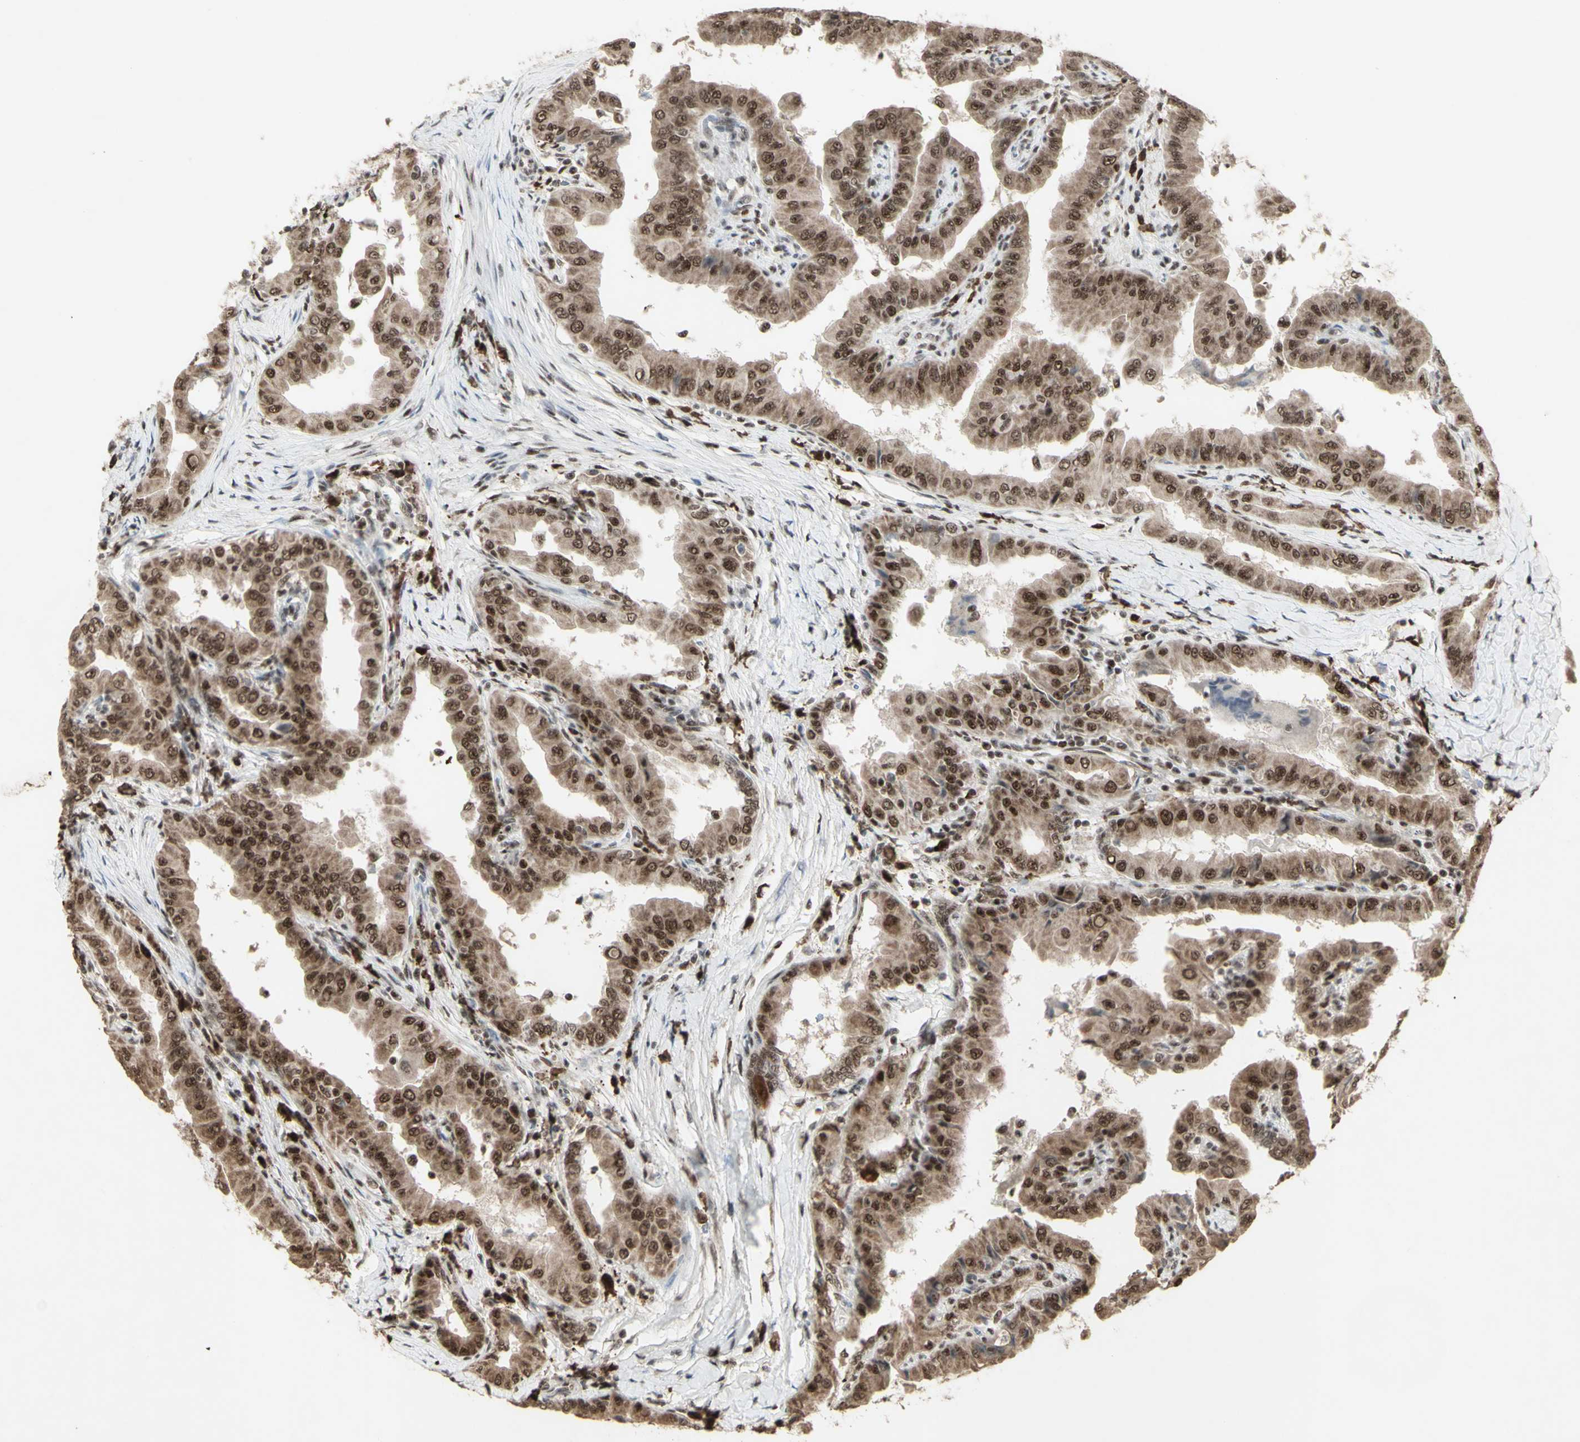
{"staining": {"intensity": "moderate", "quantity": ">75%", "location": "cytoplasmic/membranous,nuclear"}, "tissue": "thyroid cancer", "cell_type": "Tumor cells", "image_type": "cancer", "snomed": [{"axis": "morphology", "description": "Papillary adenocarcinoma, NOS"}, {"axis": "topography", "description": "Thyroid gland"}], "caption": "Papillary adenocarcinoma (thyroid) tissue displays moderate cytoplasmic/membranous and nuclear positivity in approximately >75% of tumor cells", "gene": "CCNT1", "patient": {"sex": "male", "age": 33}}